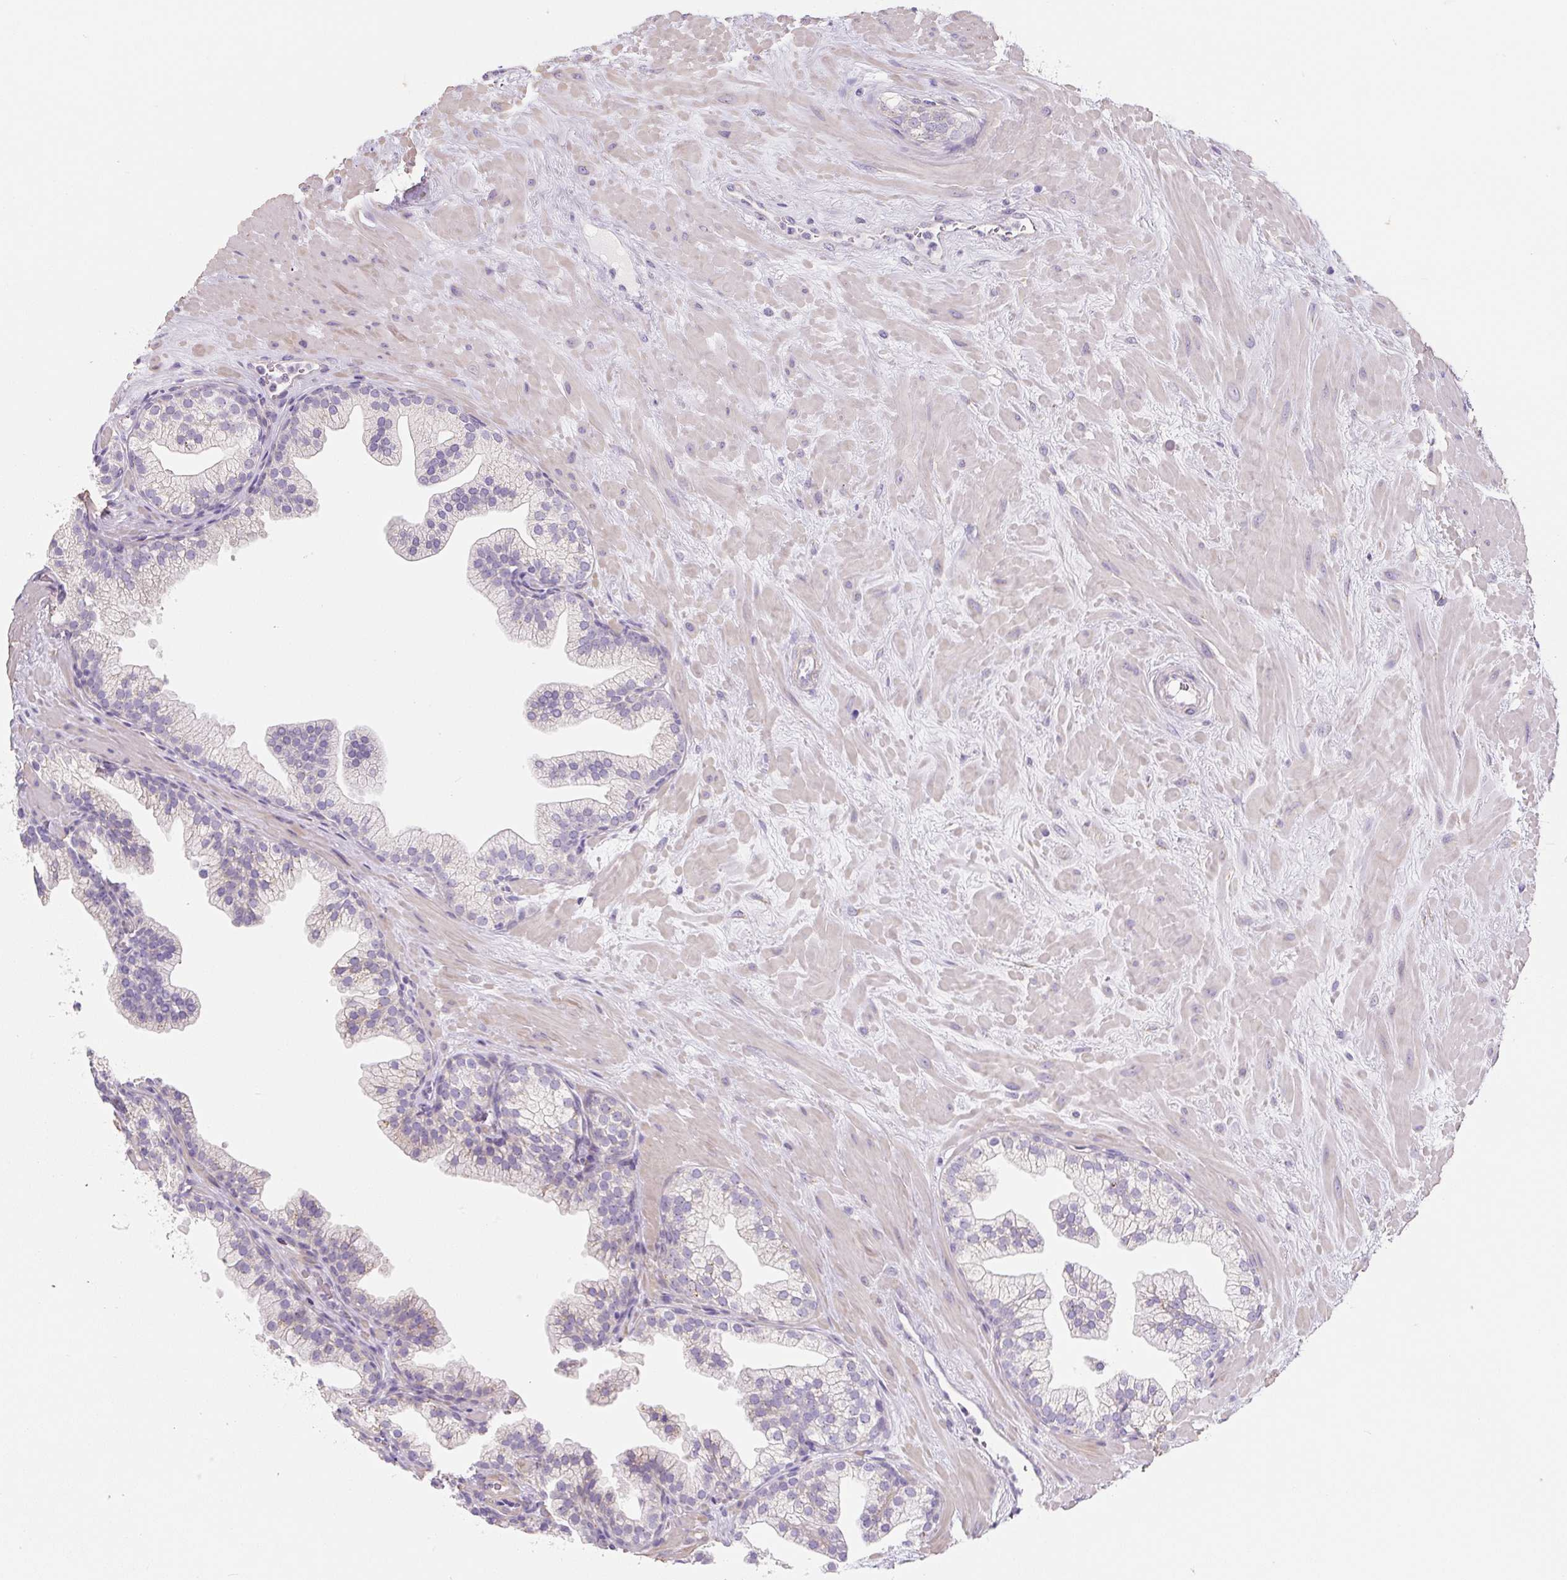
{"staining": {"intensity": "moderate", "quantity": "<25%", "location": "cytoplasmic/membranous"}, "tissue": "prostate", "cell_type": "Glandular cells", "image_type": "normal", "snomed": [{"axis": "morphology", "description": "Normal tissue, NOS"}, {"axis": "topography", "description": "Prostate"}, {"axis": "topography", "description": "Peripheral nerve tissue"}], "caption": "A micrograph showing moderate cytoplasmic/membranous staining in about <25% of glandular cells in unremarkable prostate, as visualized by brown immunohistochemical staining.", "gene": "PWWP3B", "patient": {"sex": "male", "age": 61}}